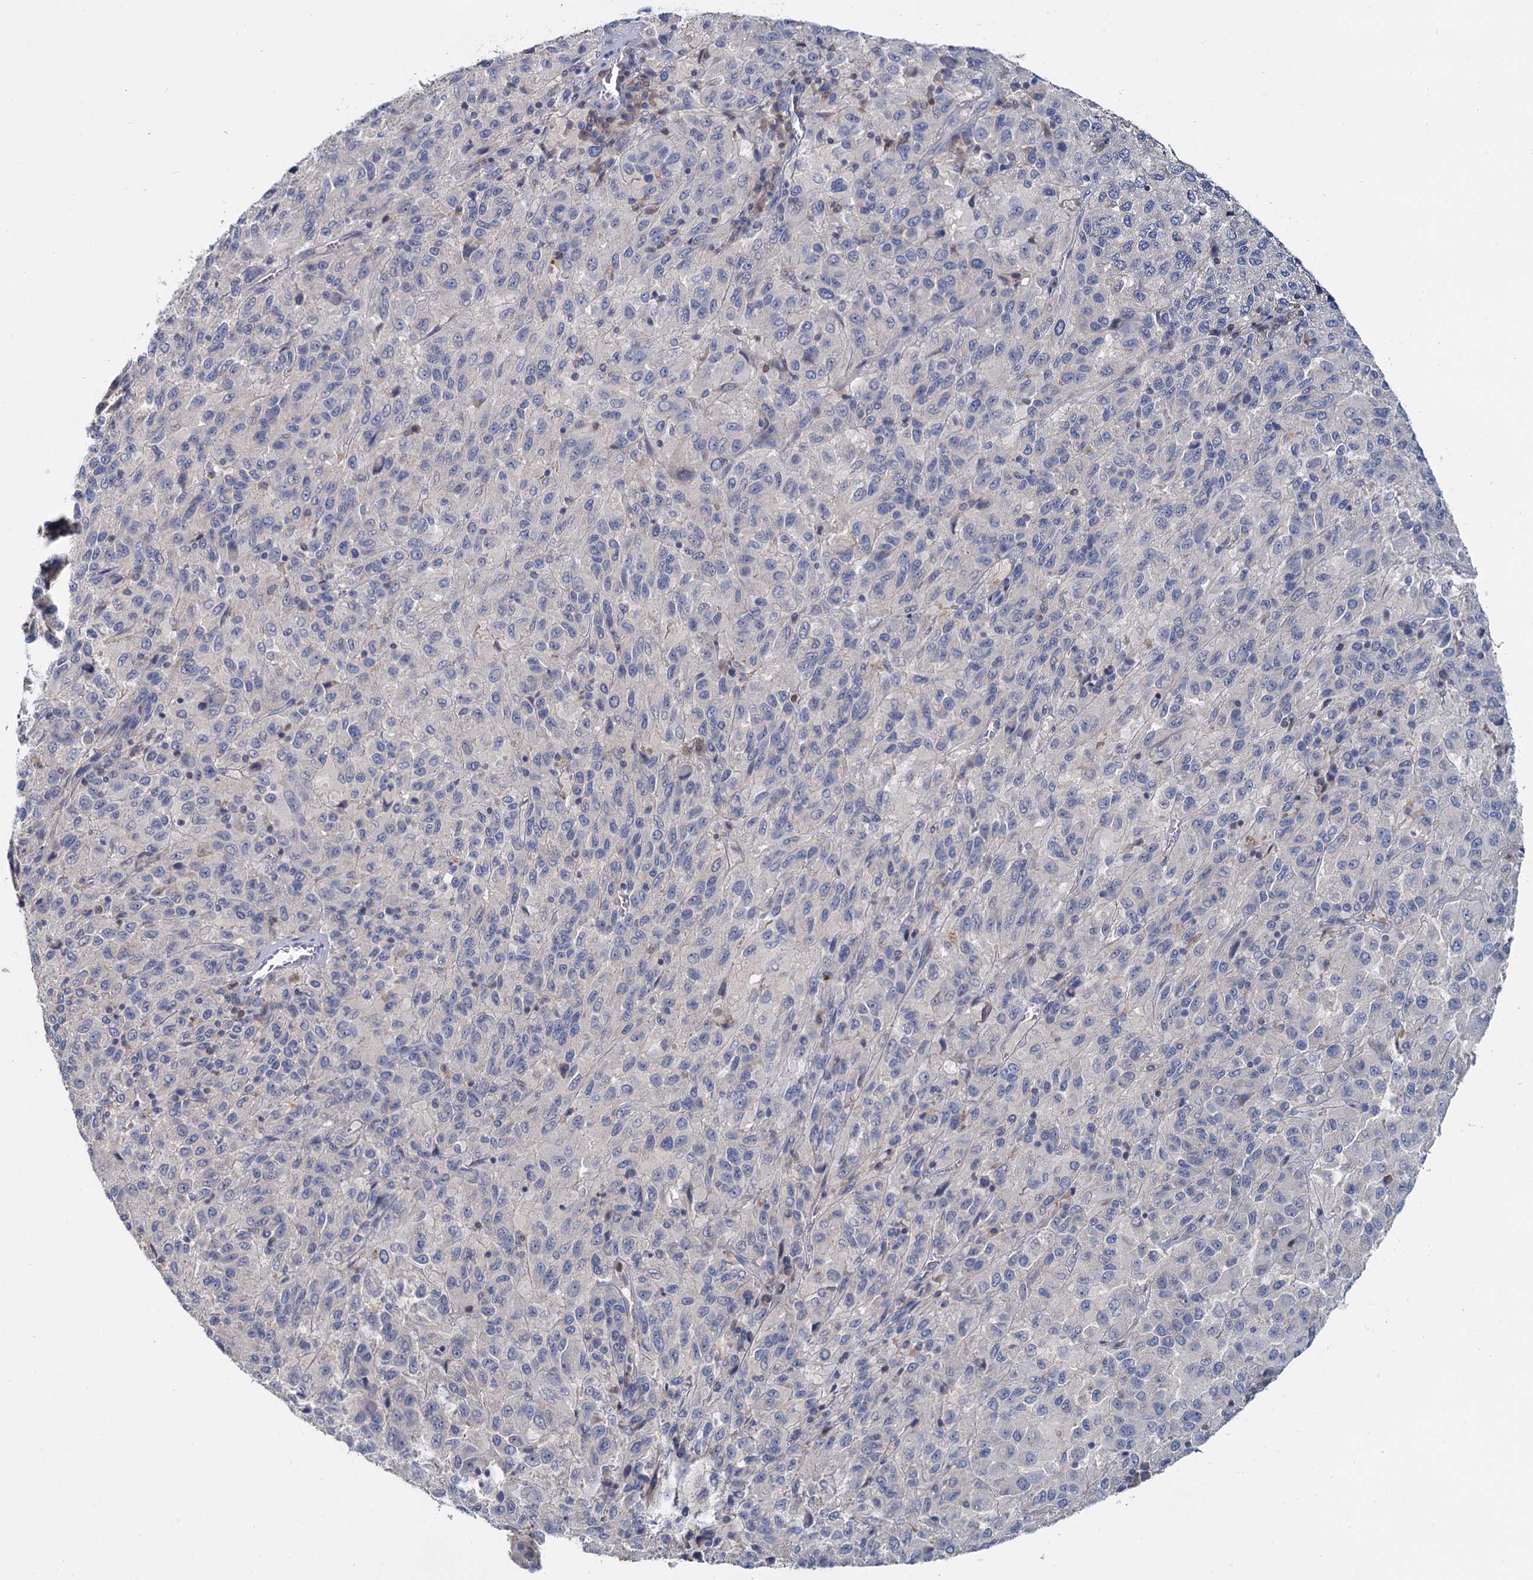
{"staining": {"intensity": "negative", "quantity": "none", "location": "none"}, "tissue": "melanoma", "cell_type": "Tumor cells", "image_type": "cancer", "snomed": [{"axis": "morphology", "description": "Malignant melanoma, Metastatic site"}, {"axis": "topography", "description": "Lung"}], "caption": "Immunohistochemistry (IHC) image of malignant melanoma (metastatic site) stained for a protein (brown), which exhibits no expression in tumor cells. The staining is performed using DAB (3,3'-diaminobenzidine) brown chromogen with nuclei counter-stained in using hematoxylin.", "gene": "ACSM3", "patient": {"sex": "male", "age": 64}}